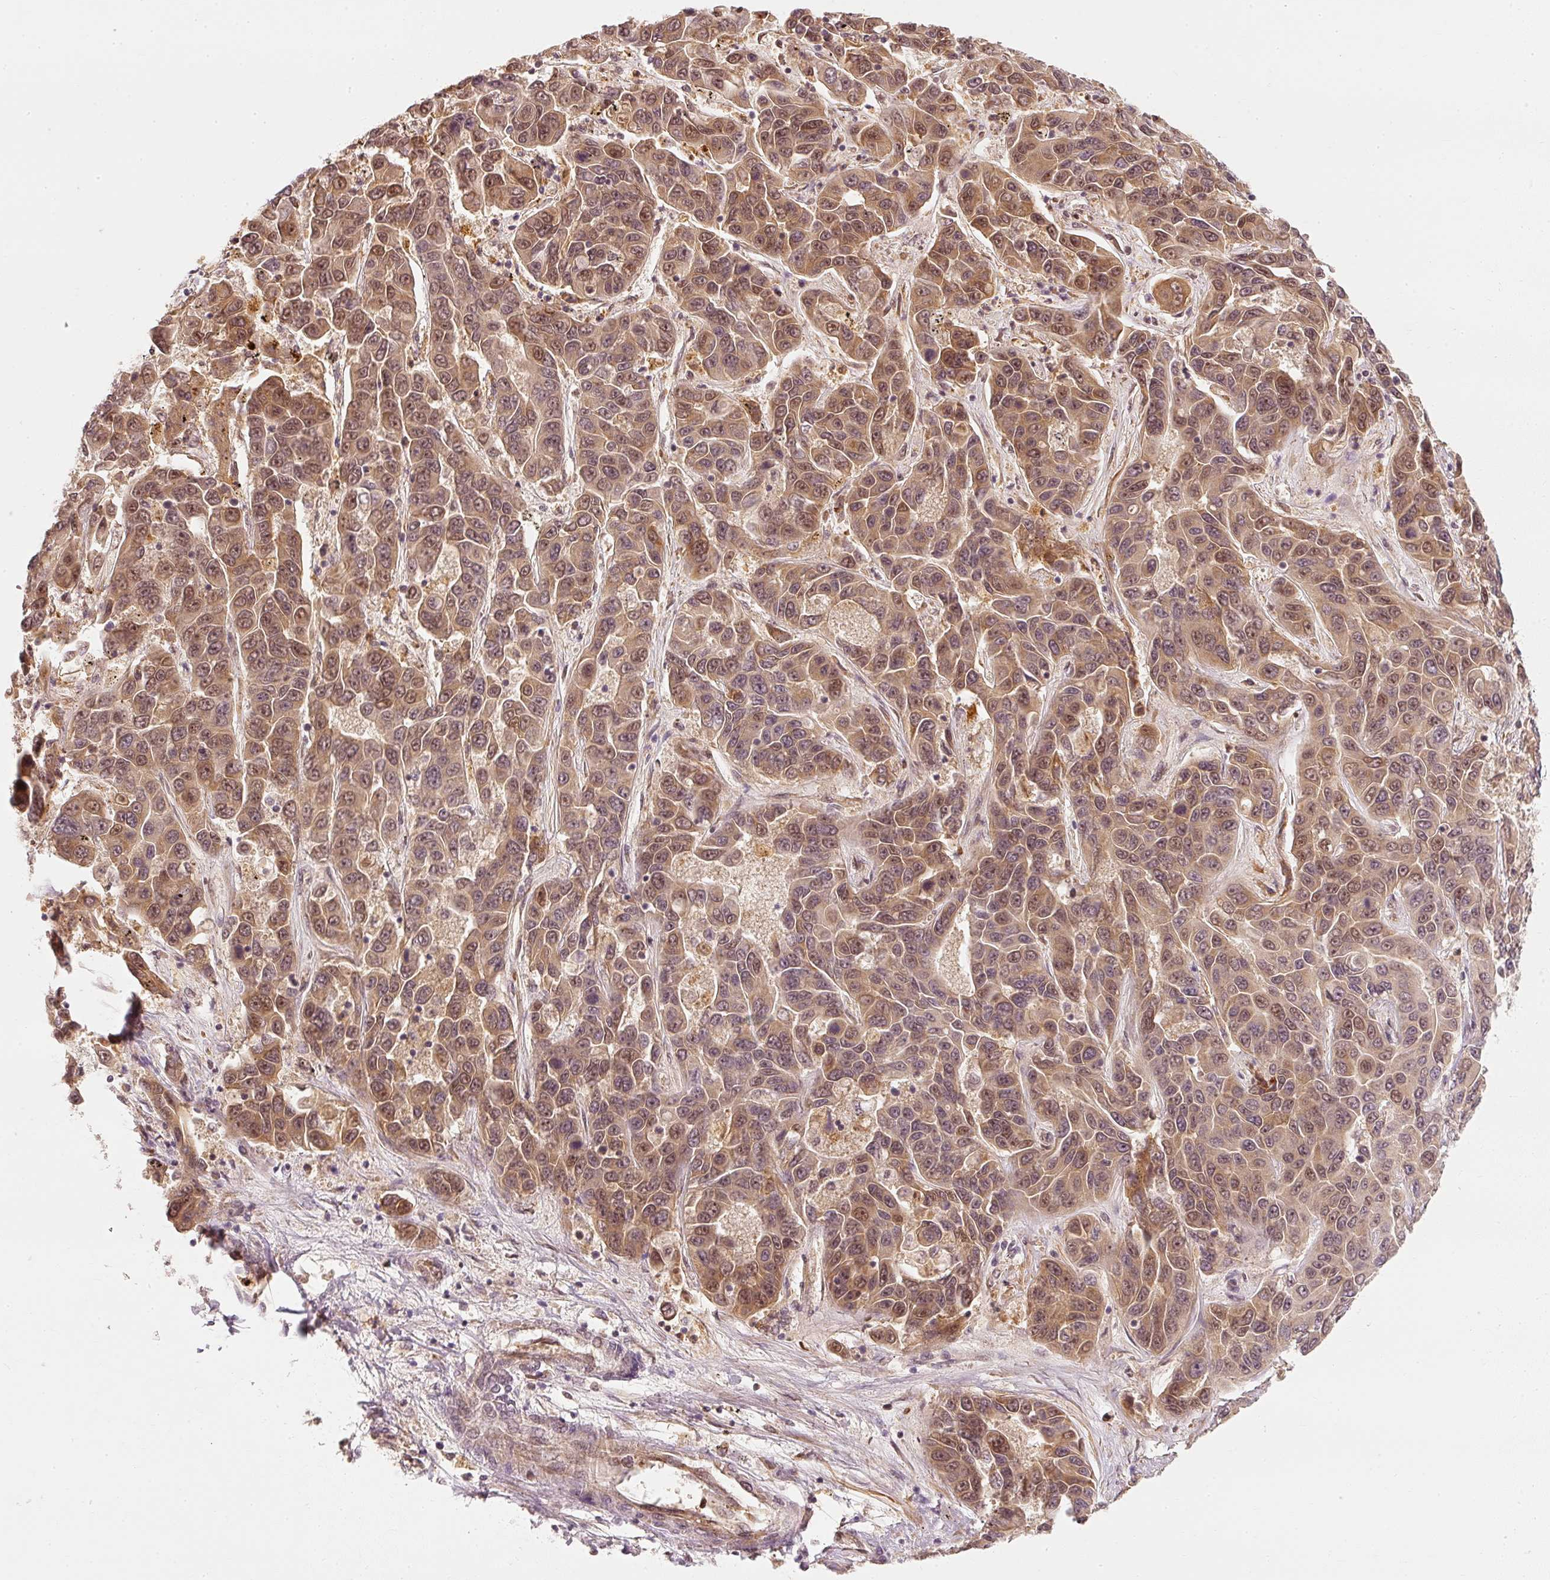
{"staining": {"intensity": "moderate", "quantity": "25%-75%", "location": "cytoplasmic/membranous"}, "tissue": "liver cancer", "cell_type": "Tumor cells", "image_type": "cancer", "snomed": [{"axis": "morphology", "description": "Cholangiocarcinoma"}, {"axis": "topography", "description": "Liver"}], "caption": "Immunohistochemistry (IHC) image of human cholangiocarcinoma (liver) stained for a protein (brown), which displays medium levels of moderate cytoplasmic/membranous expression in approximately 25%-75% of tumor cells.", "gene": "EEF1A2", "patient": {"sex": "female", "age": 52}}